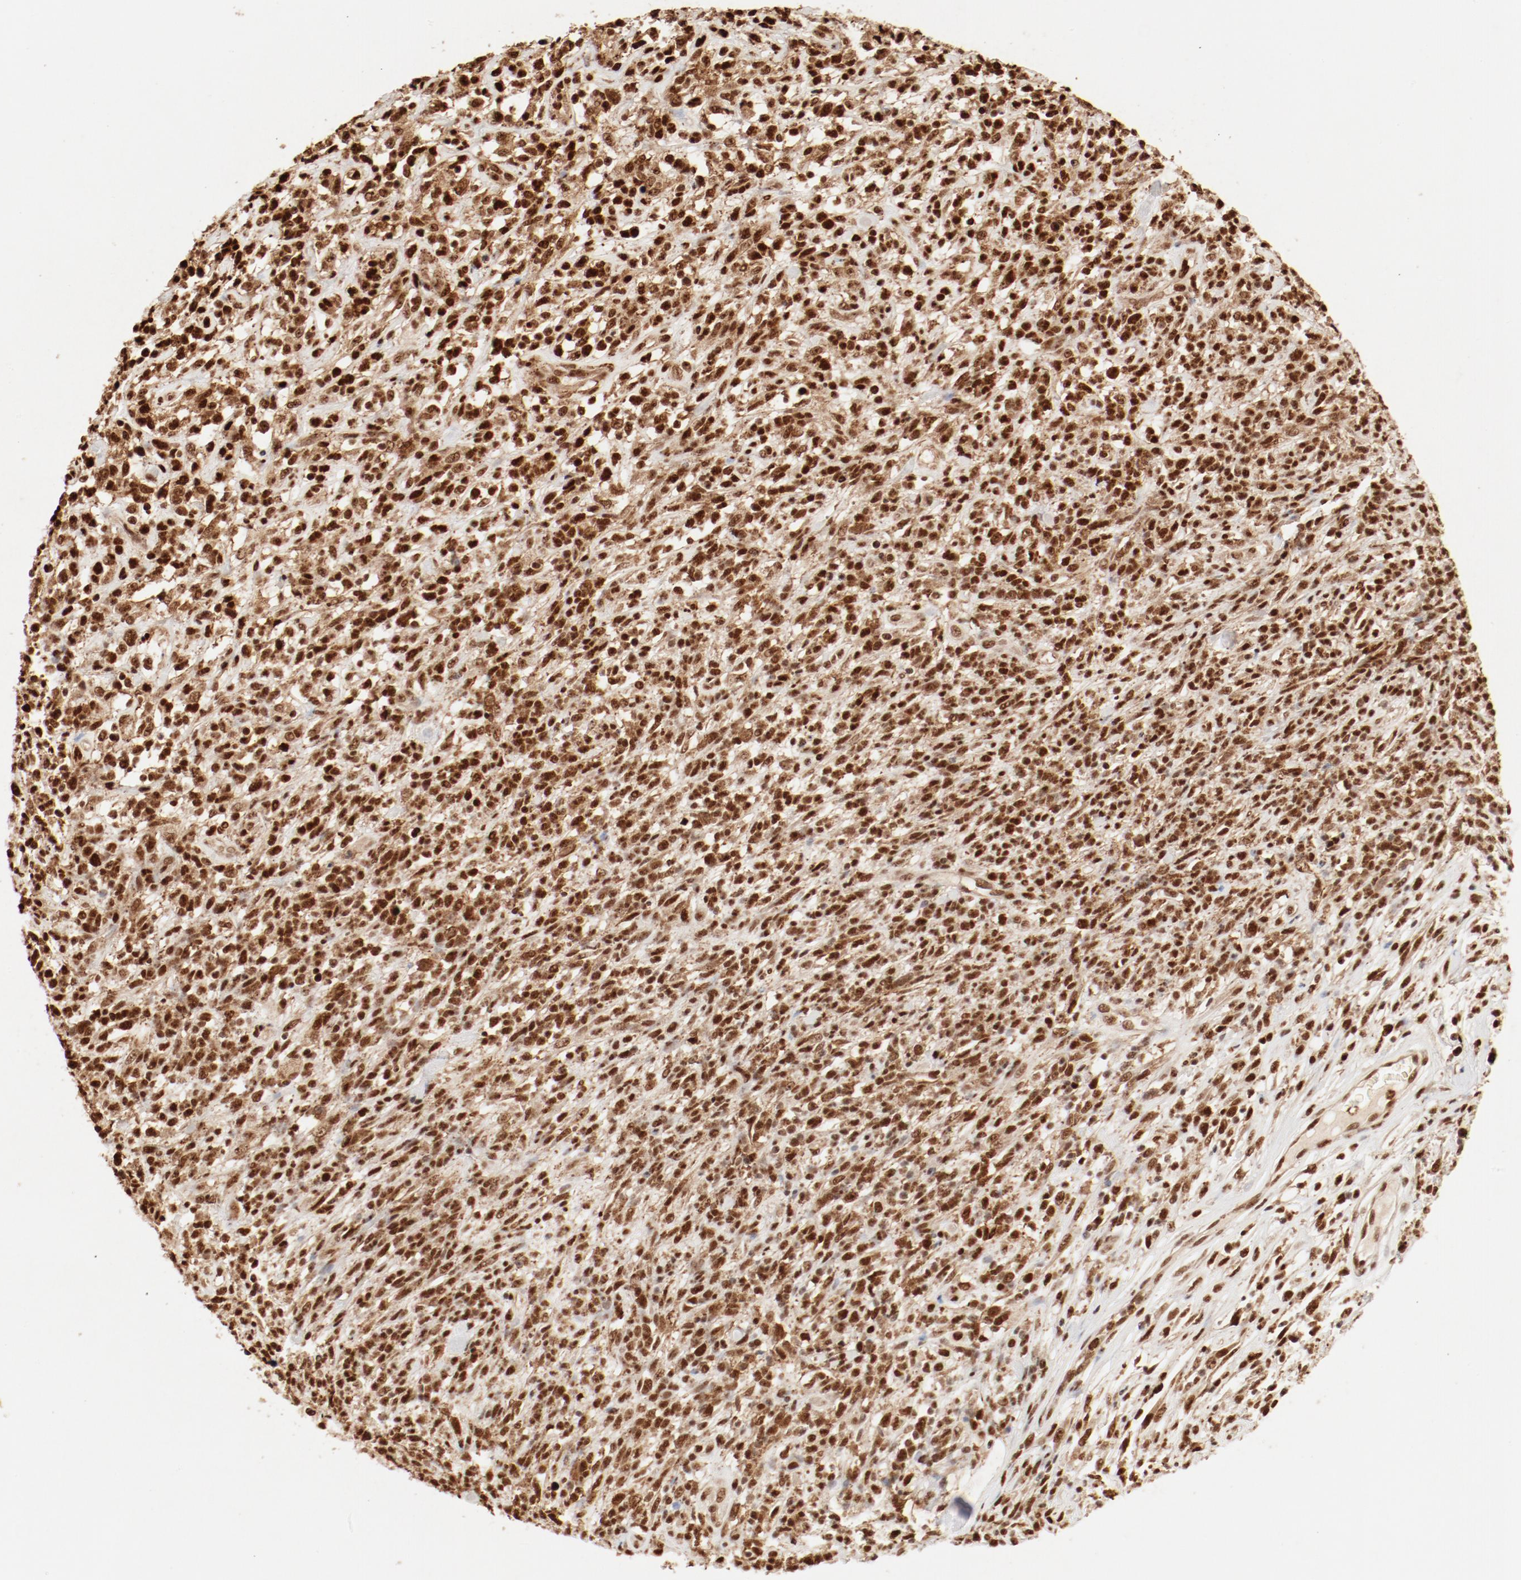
{"staining": {"intensity": "strong", "quantity": ">75%", "location": "nuclear"}, "tissue": "lymphoma", "cell_type": "Tumor cells", "image_type": "cancer", "snomed": [{"axis": "morphology", "description": "Malignant lymphoma, non-Hodgkin's type, High grade"}, {"axis": "topography", "description": "Lymph node"}], "caption": "Human high-grade malignant lymphoma, non-Hodgkin's type stained with a protein marker exhibits strong staining in tumor cells.", "gene": "FAM50A", "patient": {"sex": "female", "age": 73}}